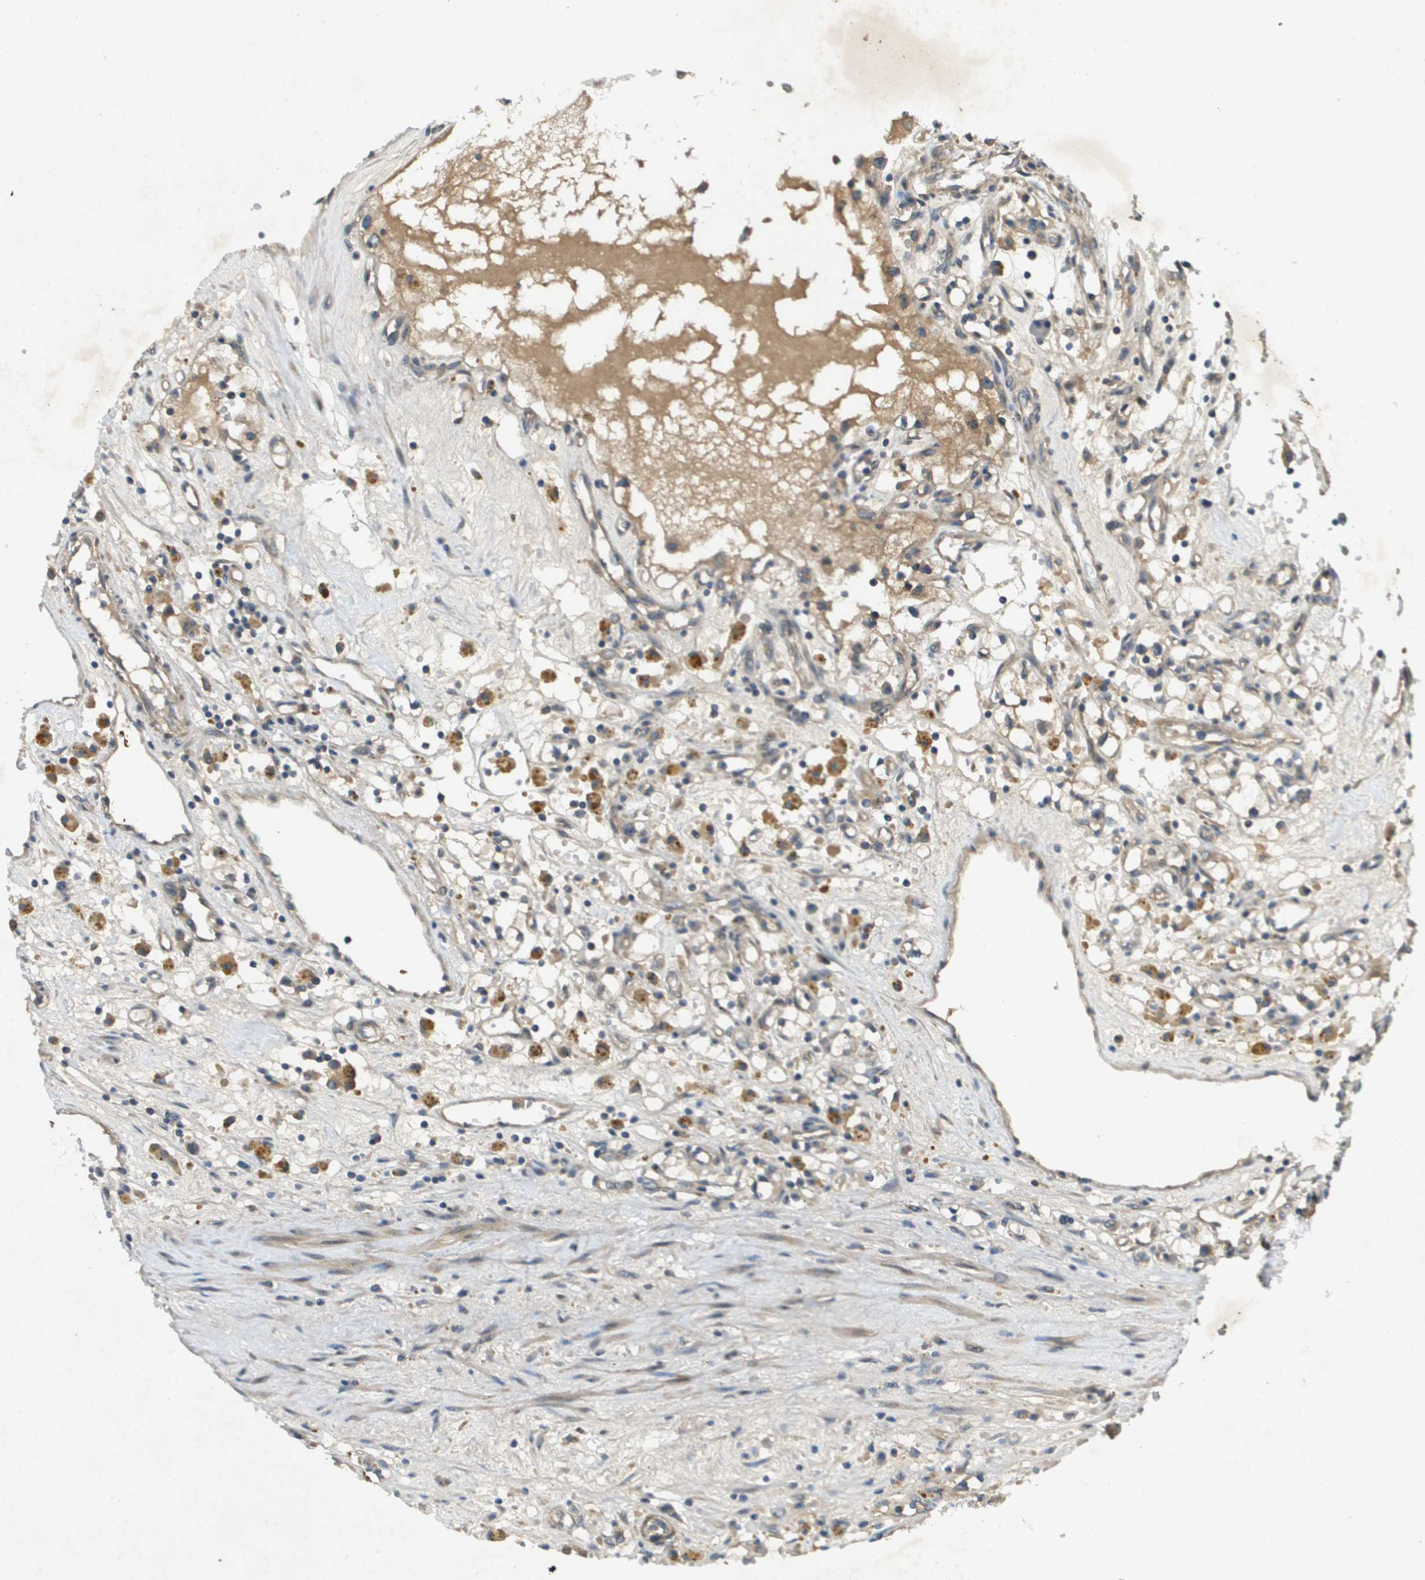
{"staining": {"intensity": "weak", "quantity": "<25%", "location": "cytoplasmic/membranous"}, "tissue": "renal cancer", "cell_type": "Tumor cells", "image_type": "cancer", "snomed": [{"axis": "morphology", "description": "Adenocarcinoma, NOS"}, {"axis": "topography", "description": "Kidney"}], "caption": "Tumor cells are negative for protein expression in human renal adenocarcinoma.", "gene": "PGAP3", "patient": {"sex": "male", "age": 56}}